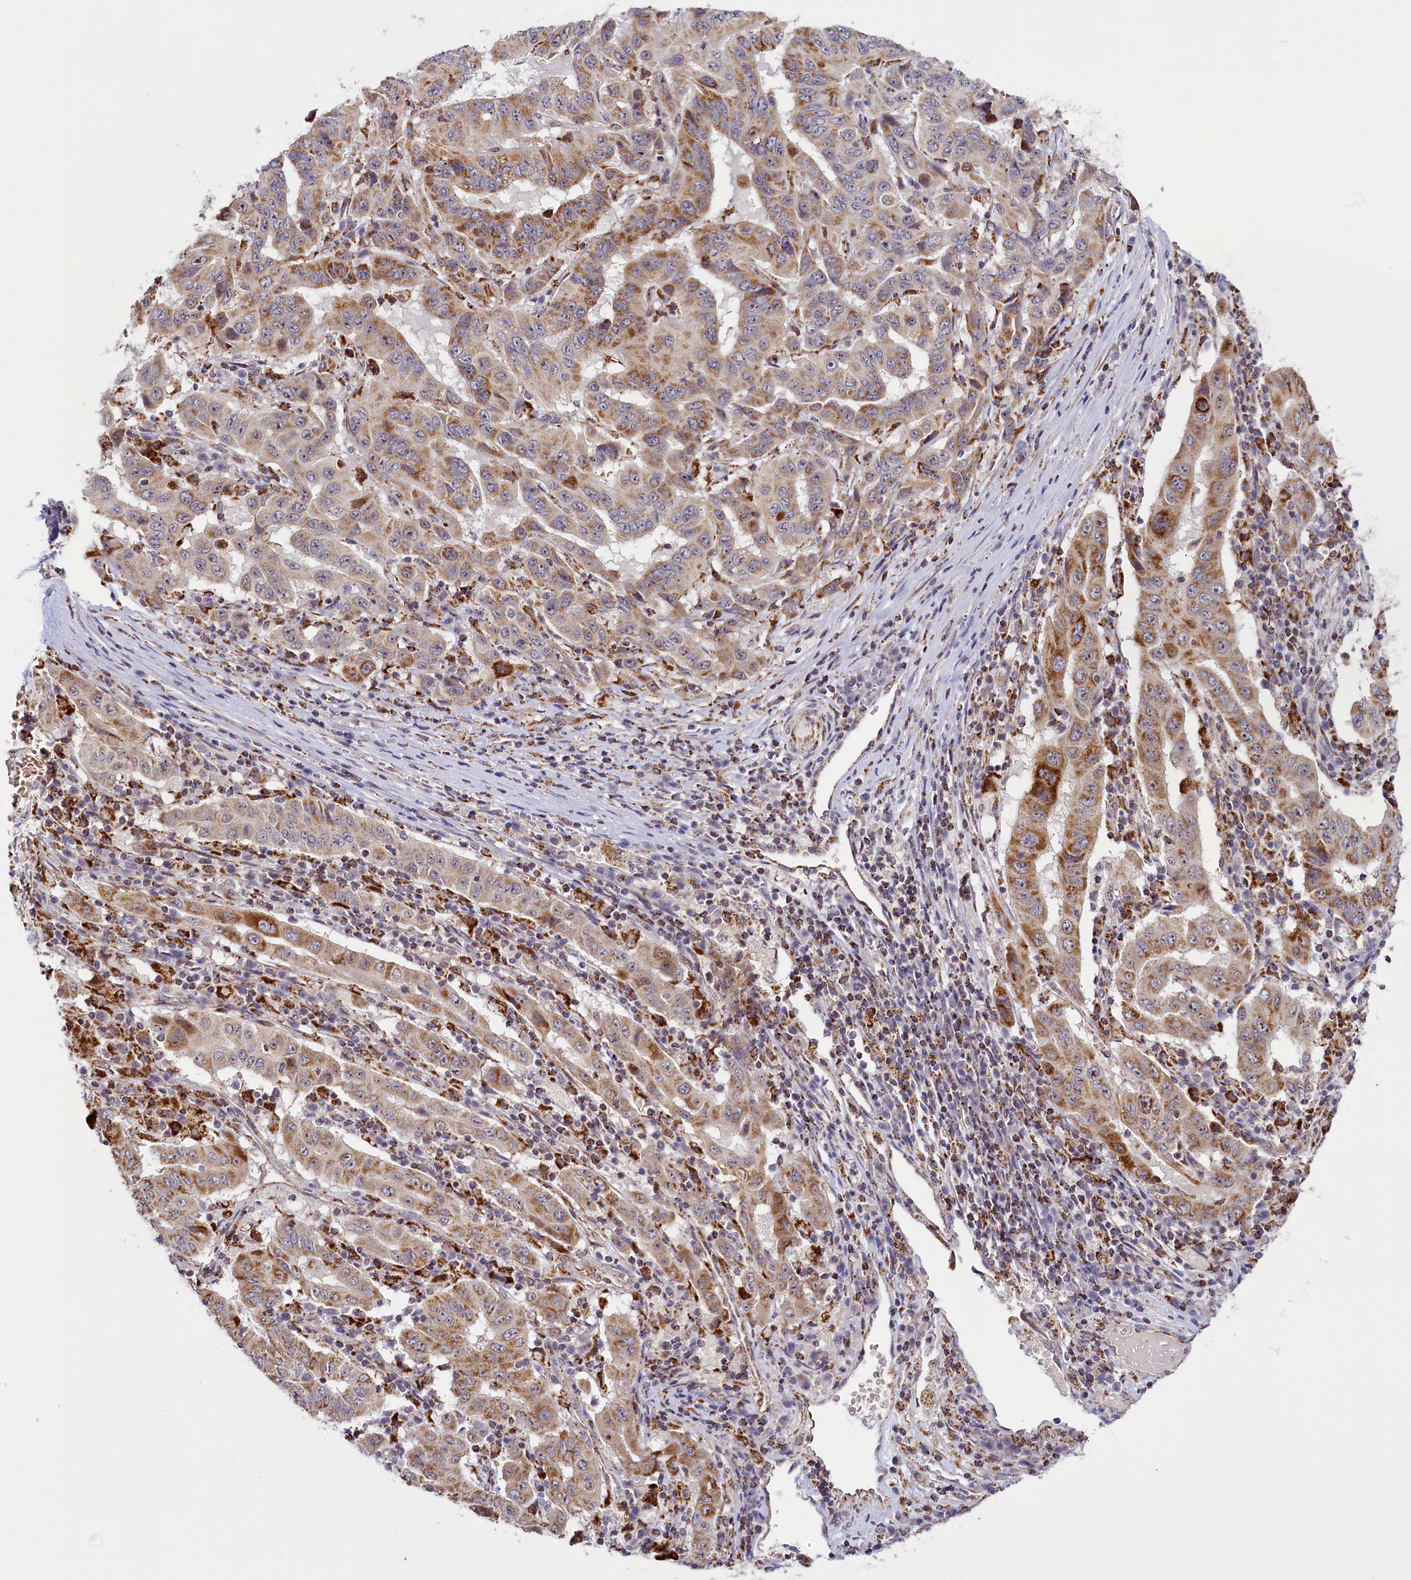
{"staining": {"intensity": "moderate", "quantity": ">75%", "location": "cytoplasmic/membranous"}, "tissue": "pancreatic cancer", "cell_type": "Tumor cells", "image_type": "cancer", "snomed": [{"axis": "morphology", "description": "Adenocarcinoma, NOS"}, {"axis": "topography", "description": "Pancreas"}], "caption": "An image of pancreatic adenocarcinoma stained for a protein exhibits moderate cytoplasmic/membranous brown staining in tumor cells. The staining was performed using DAB to visualize the protein expression in brown, while the nuclei were stained in blue with hematoxylin (Magnification: 20x).", "gene": "DYNC2H1", "patient": {"sex": "male", "age": 63}}